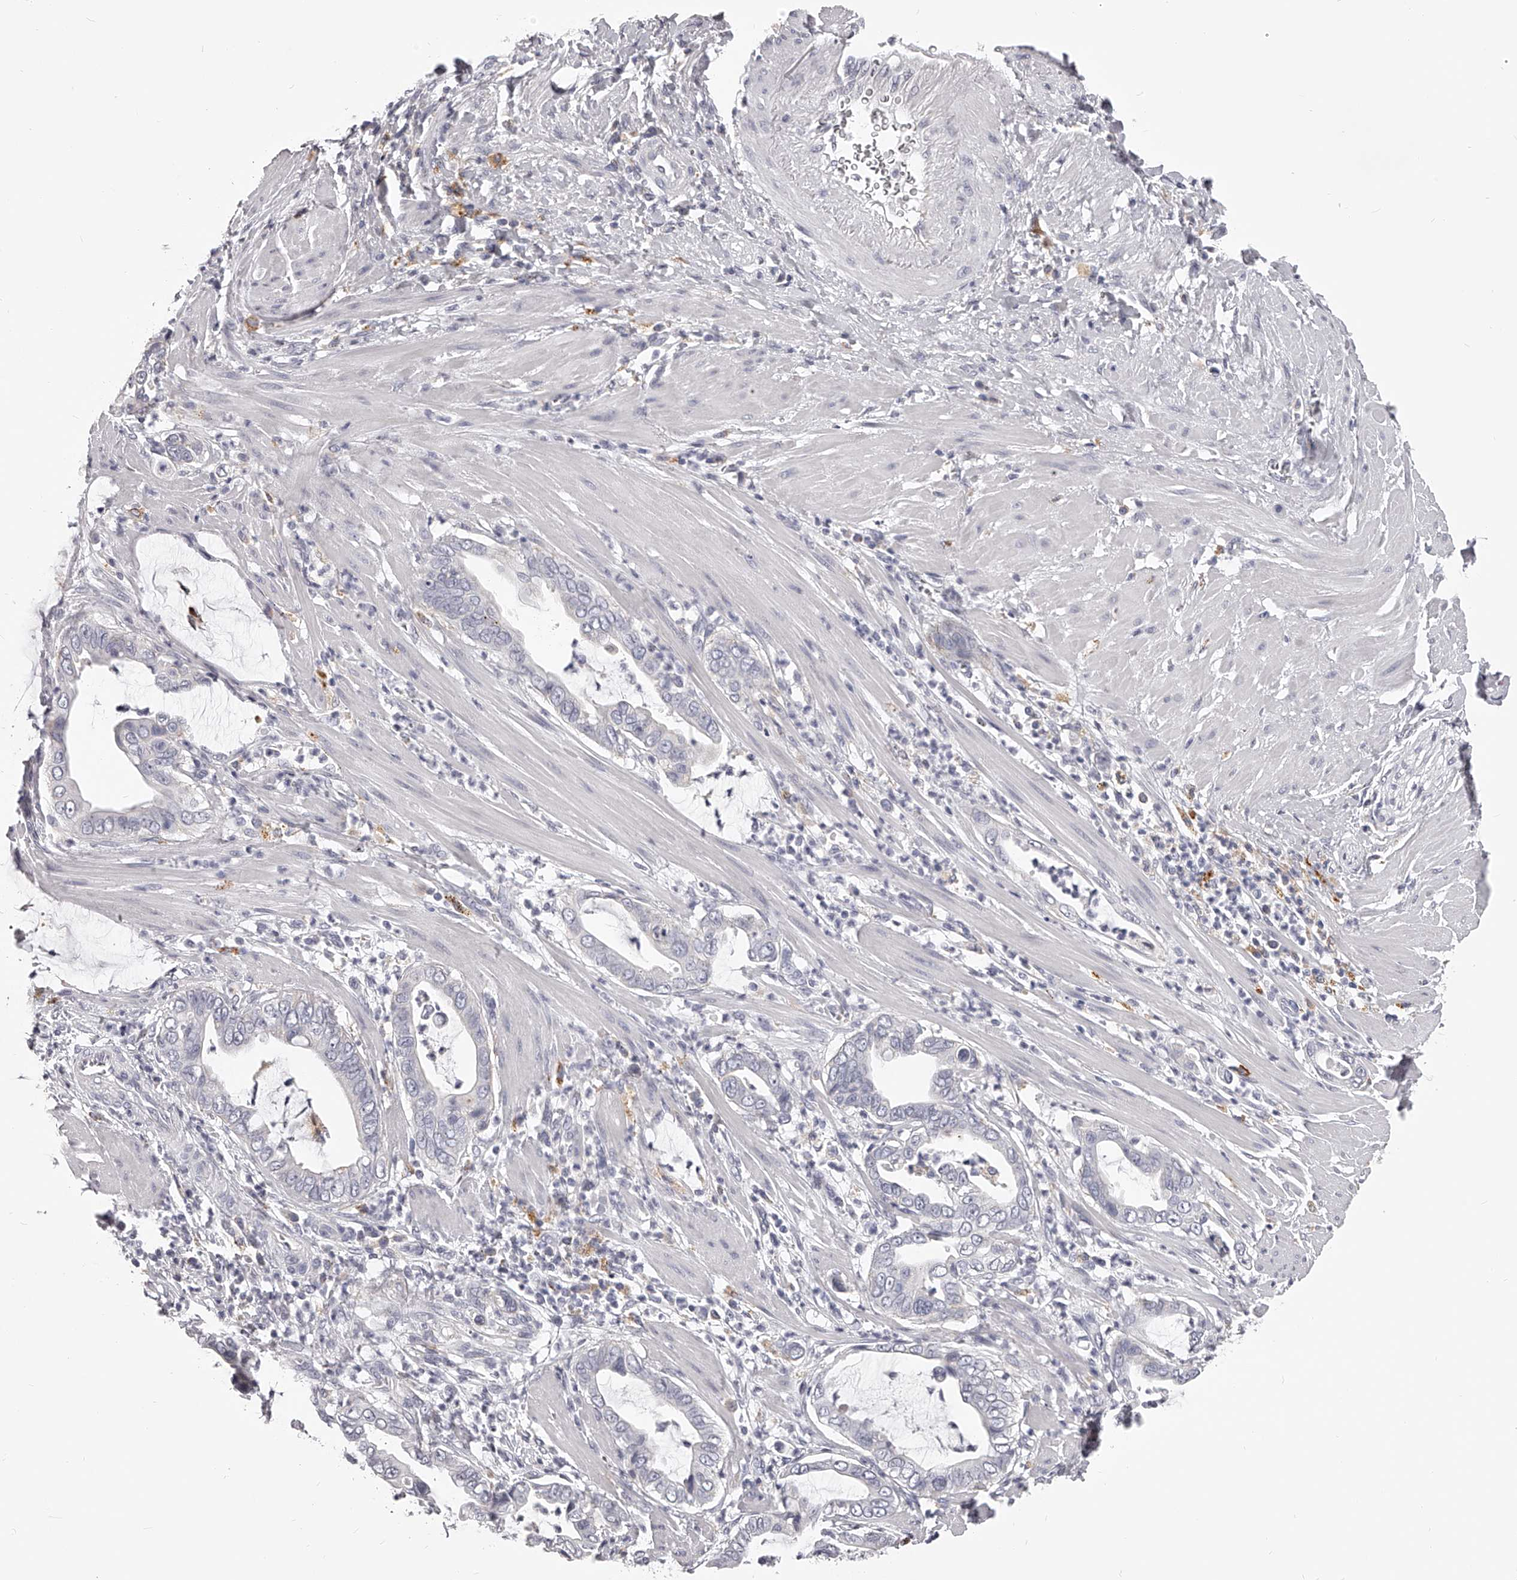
{"staining": {"intensity": "negative", "quantity": "none", "location": "none"}, "tissue": "pancreatic cancer", "cell_type": "Tumor cells", "image_type": "cancer", "snomed": [{"axis": "morphology", "description": "Adenocarcinoma, NOS"}, {"axis": "topography", "description": "Pancreas"}], "caption": "Pancreatic cancer (adenocarcinoma) was stained to show a protein in brown. There is no significant staining in tumor cells.", "gene": "DMRT1", "patient": {"sex": "male", "age": 75}}